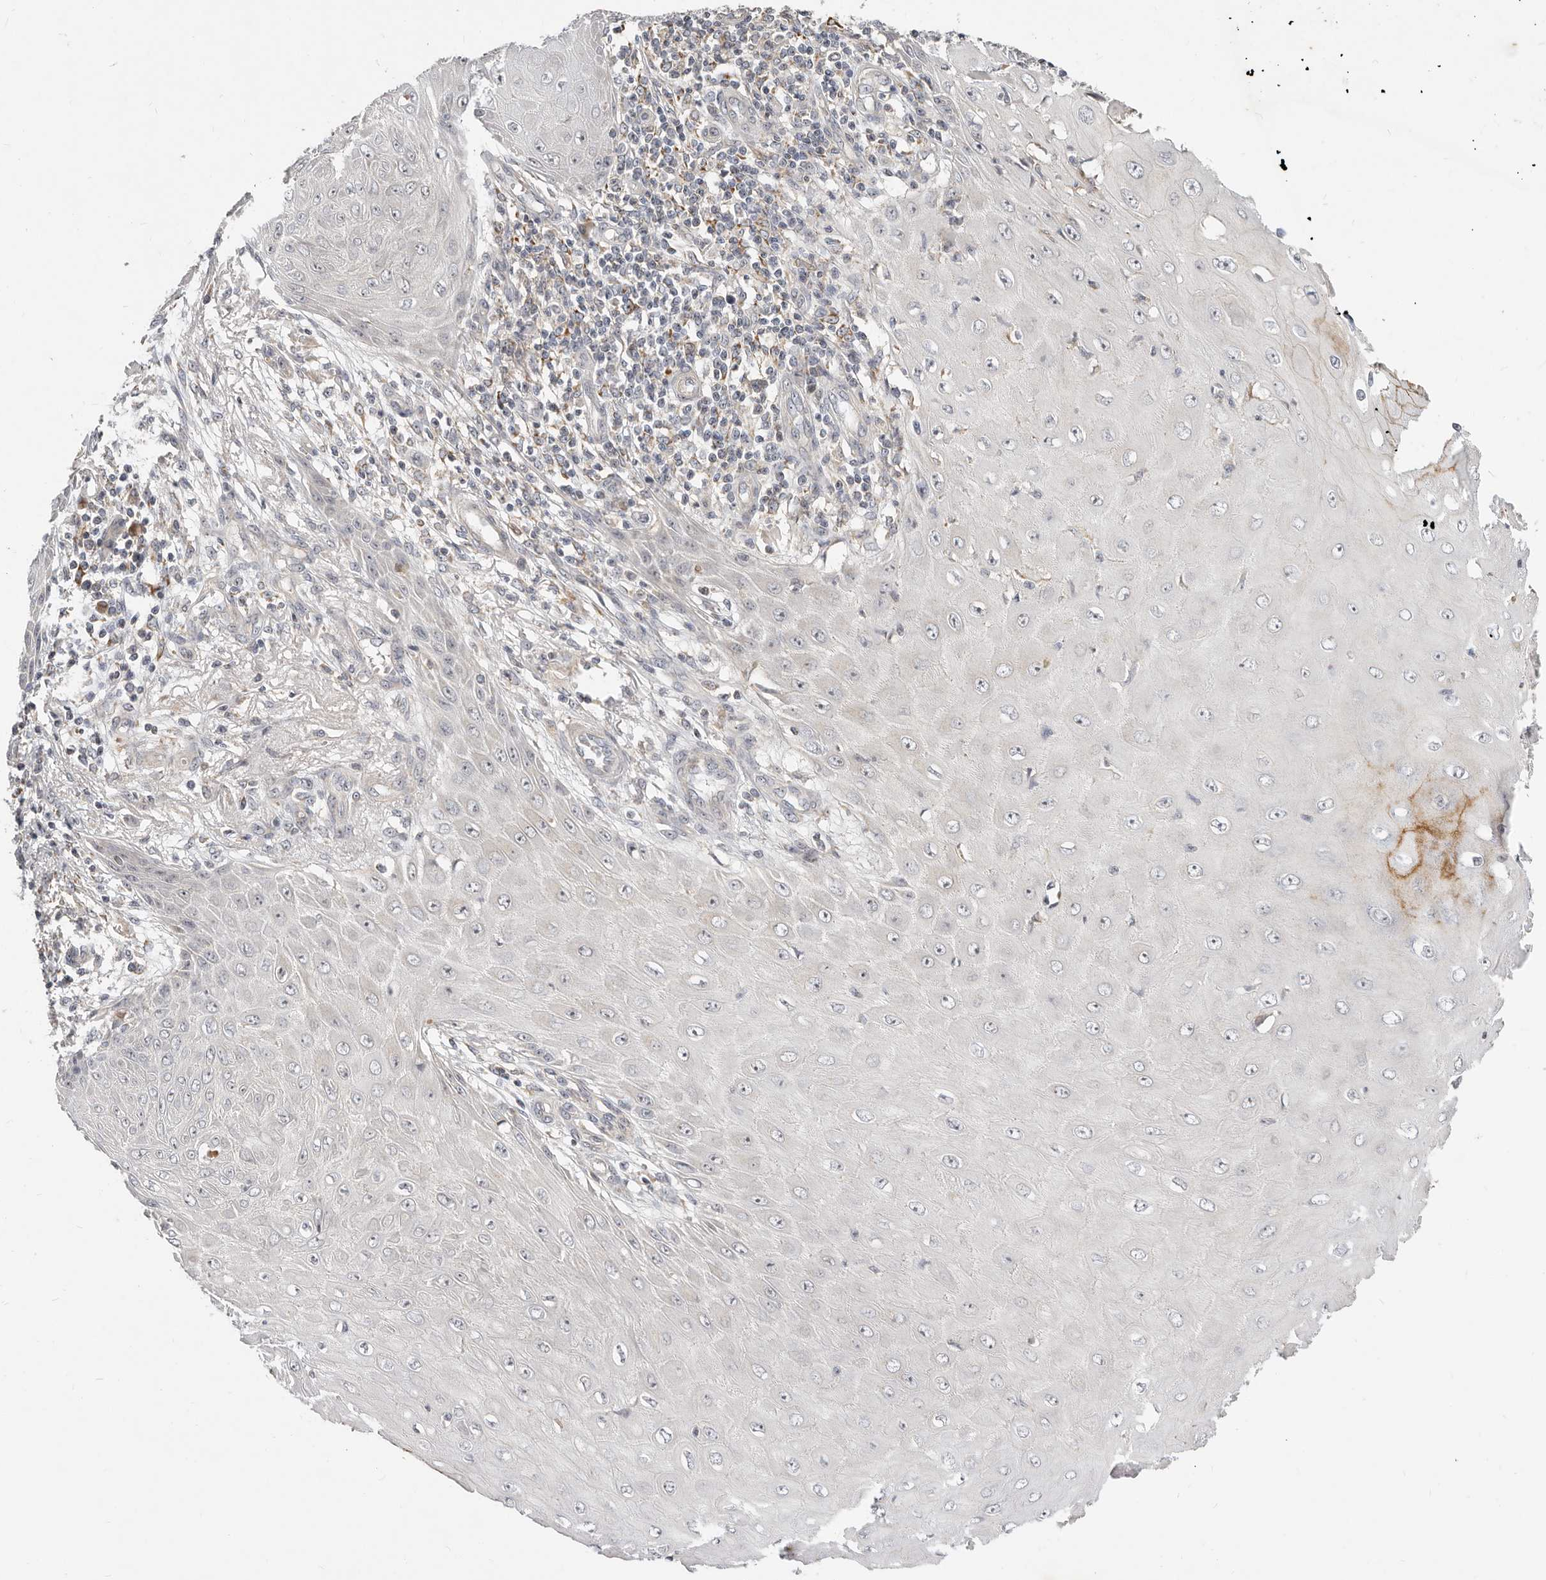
{"staining": {"intensity": "negative", "quantity": "none", "location": "none"}, "tissue": "skin cancer", "cell_type": "Tumor cells", "image_type": "cancer", "snomed": [{"axis": "morphology", "description": "Squamous cell carcinoma, NOS"}, {"axis": "topography", "description": "Skin"}], "caption": "Tumor cells show no significant protein expression in skin cancer (squamous cell carcinoma).", "gene": "MICALL2", "patient": {"sex": "female", "age": 73}}